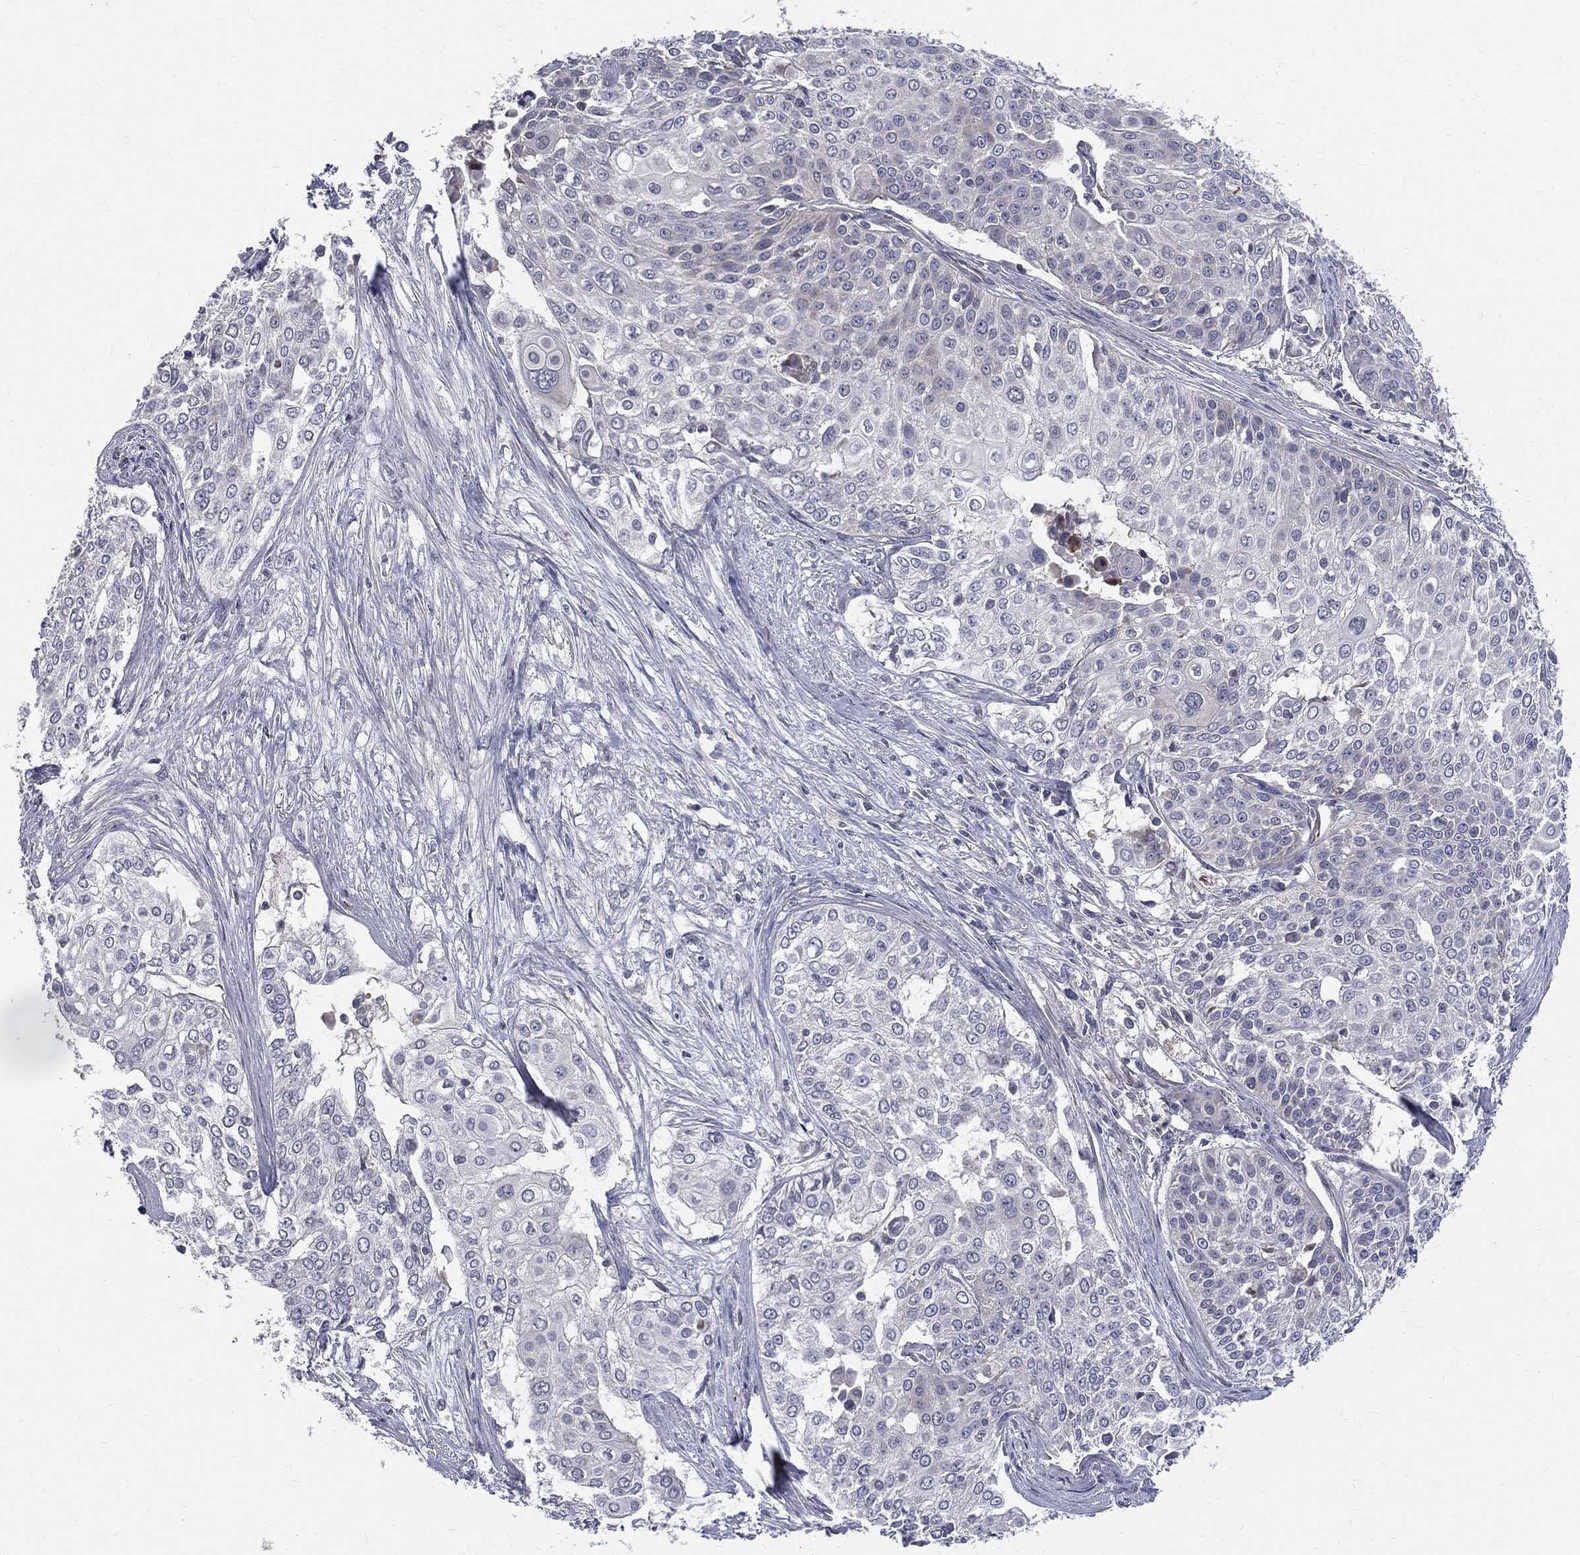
{"staining": {"intensity": "negative", "quantity": "none", "location": "none"}, "tissue": "cervical cancer", "cell_type": "Tumor cells", "image_type": "cancer", "snomed": [{"axis": "morphology", "description": "Squamous cell carcinoma, NOS"}, {"axis": "topography", "description": "Cervix"}], "caption": "Micrograph shows no significant protein staining in tumor cells of squamous cell carcinoma (cervical).", "gene": "POMZP3", "patient": {"sex": "female", "age": 39}}